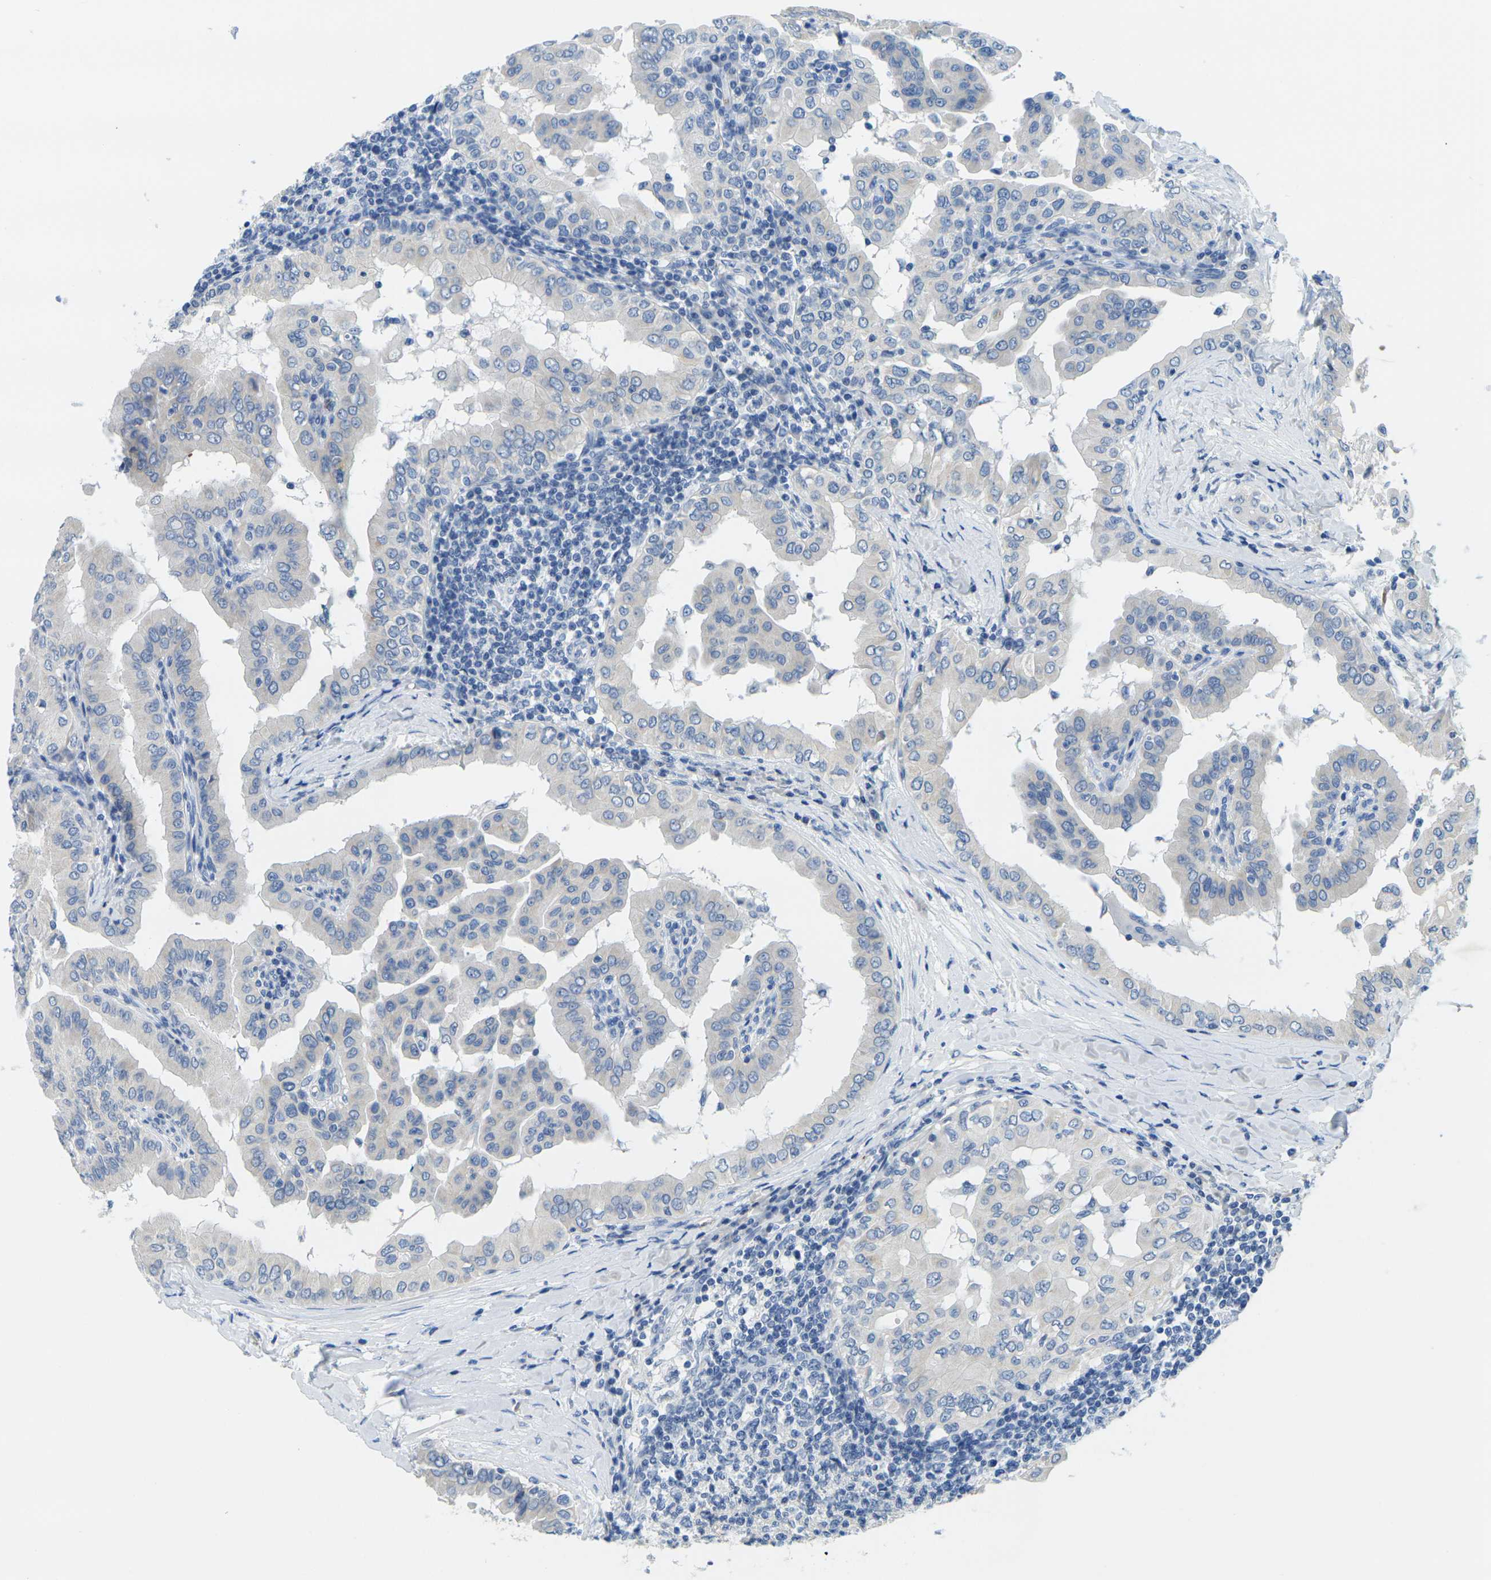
{"staining": {"intensity": "negative", "quantity": "none", "location": "none"}, "tissue": "thyroid cancer", "cell_type": "Tumor cells", "image_type": "cancer", "snomed": [{"axis": "morphology", "description": "Papillary adenocarcinoma, NOS"}, {"axis": "topography", "description": "Thyroid gland"}], "caption": "The photomicrograph demonstrates no significant positivity in tumor cells of papillary adenocarcinoma (thyroid).", "gene": "FAM3D", "patient": {"sex": "male", "age": 33}}